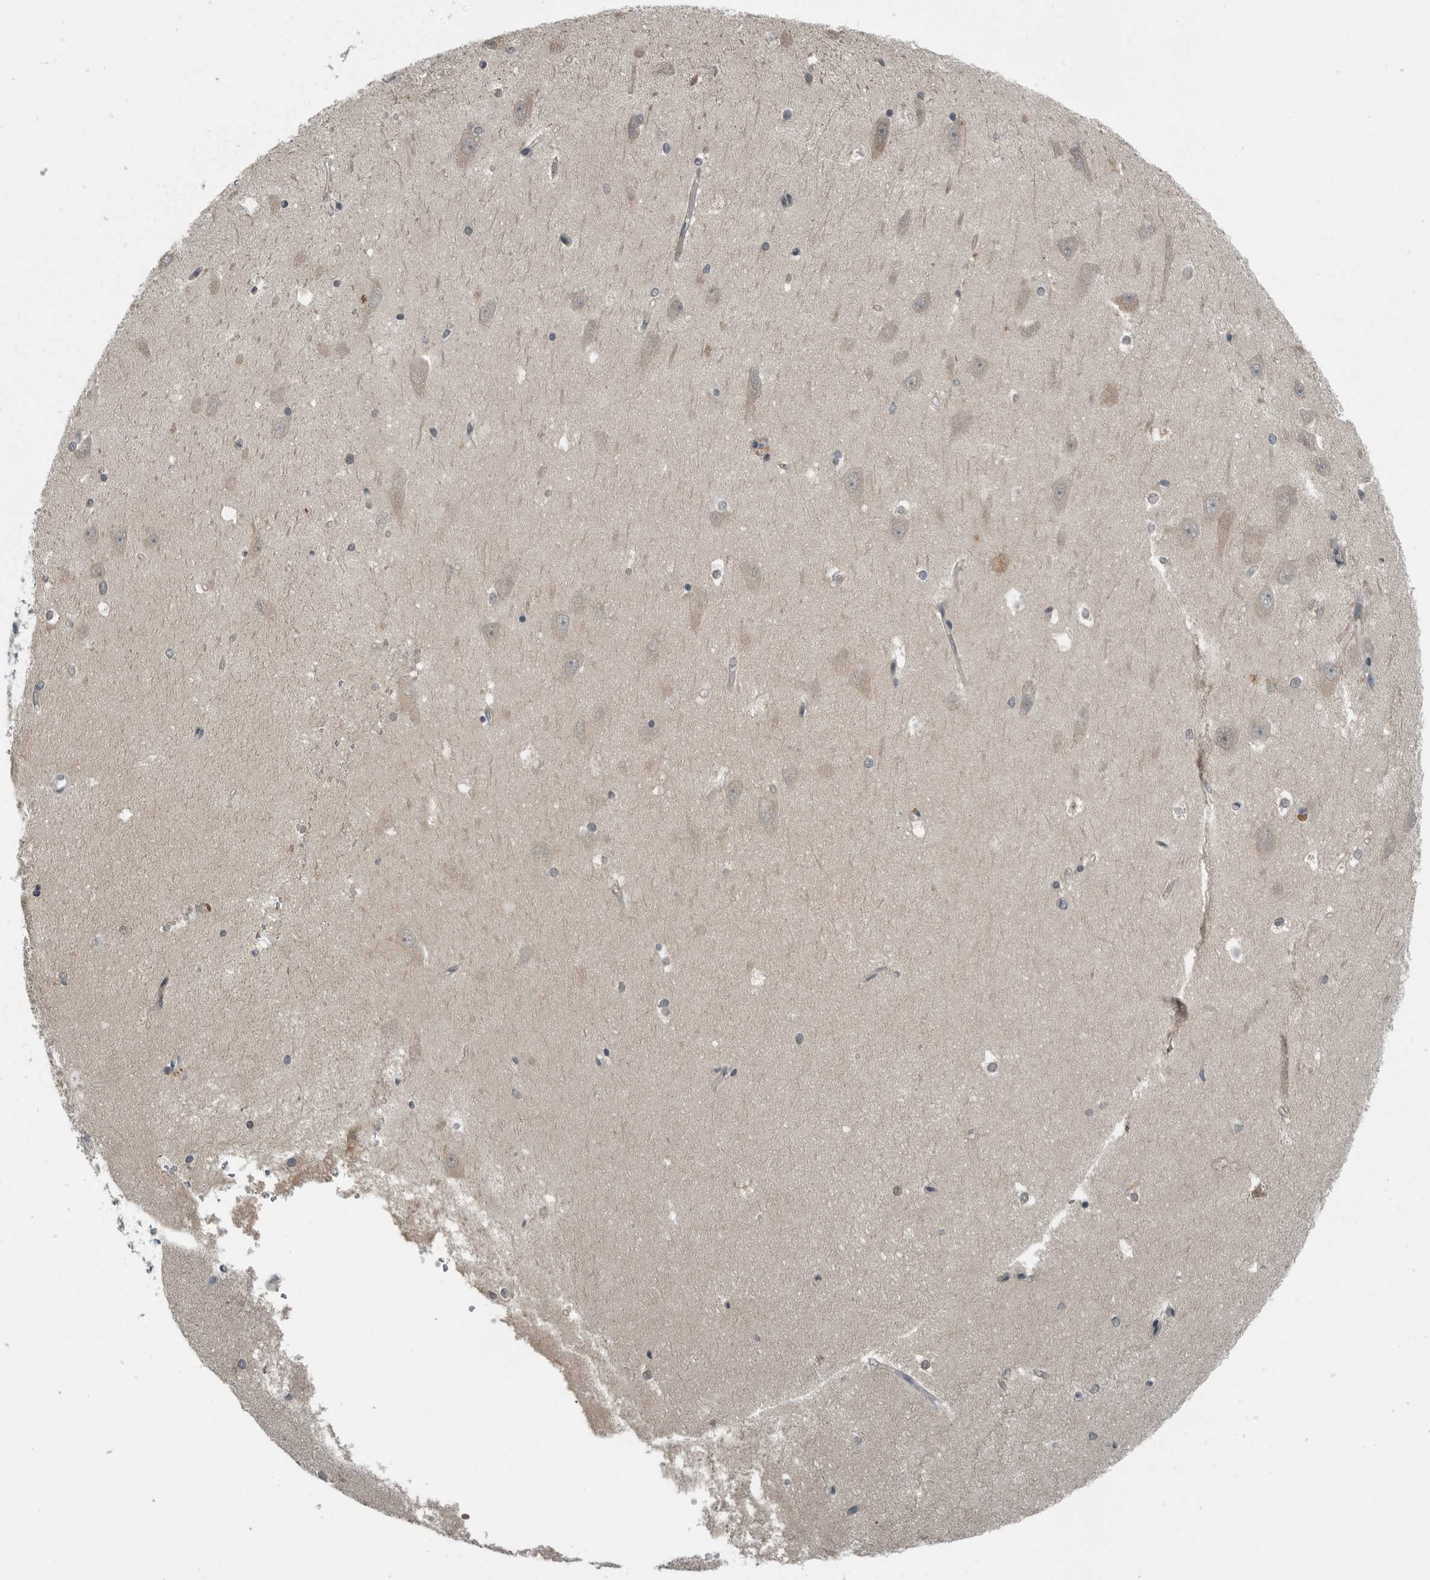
{"staining": {"intensity": "weak", "quantity": "<25%", "location": "nuclear"}, "tissue": "hippocampus", "cell_type": "Glial cells", "image_type": "normal", "snomed": [{"axis": "morphology", "description": "Normal tissue, NOS"}, {"axis": "topography", "description": "Hippocampus"}], "caption": "This is an IHC image of unremarkable human hippocampus. There is no positivity in glial cells.", "gene": "ENSG00000286112", "patient": {"sex": "male", "age": 45}}